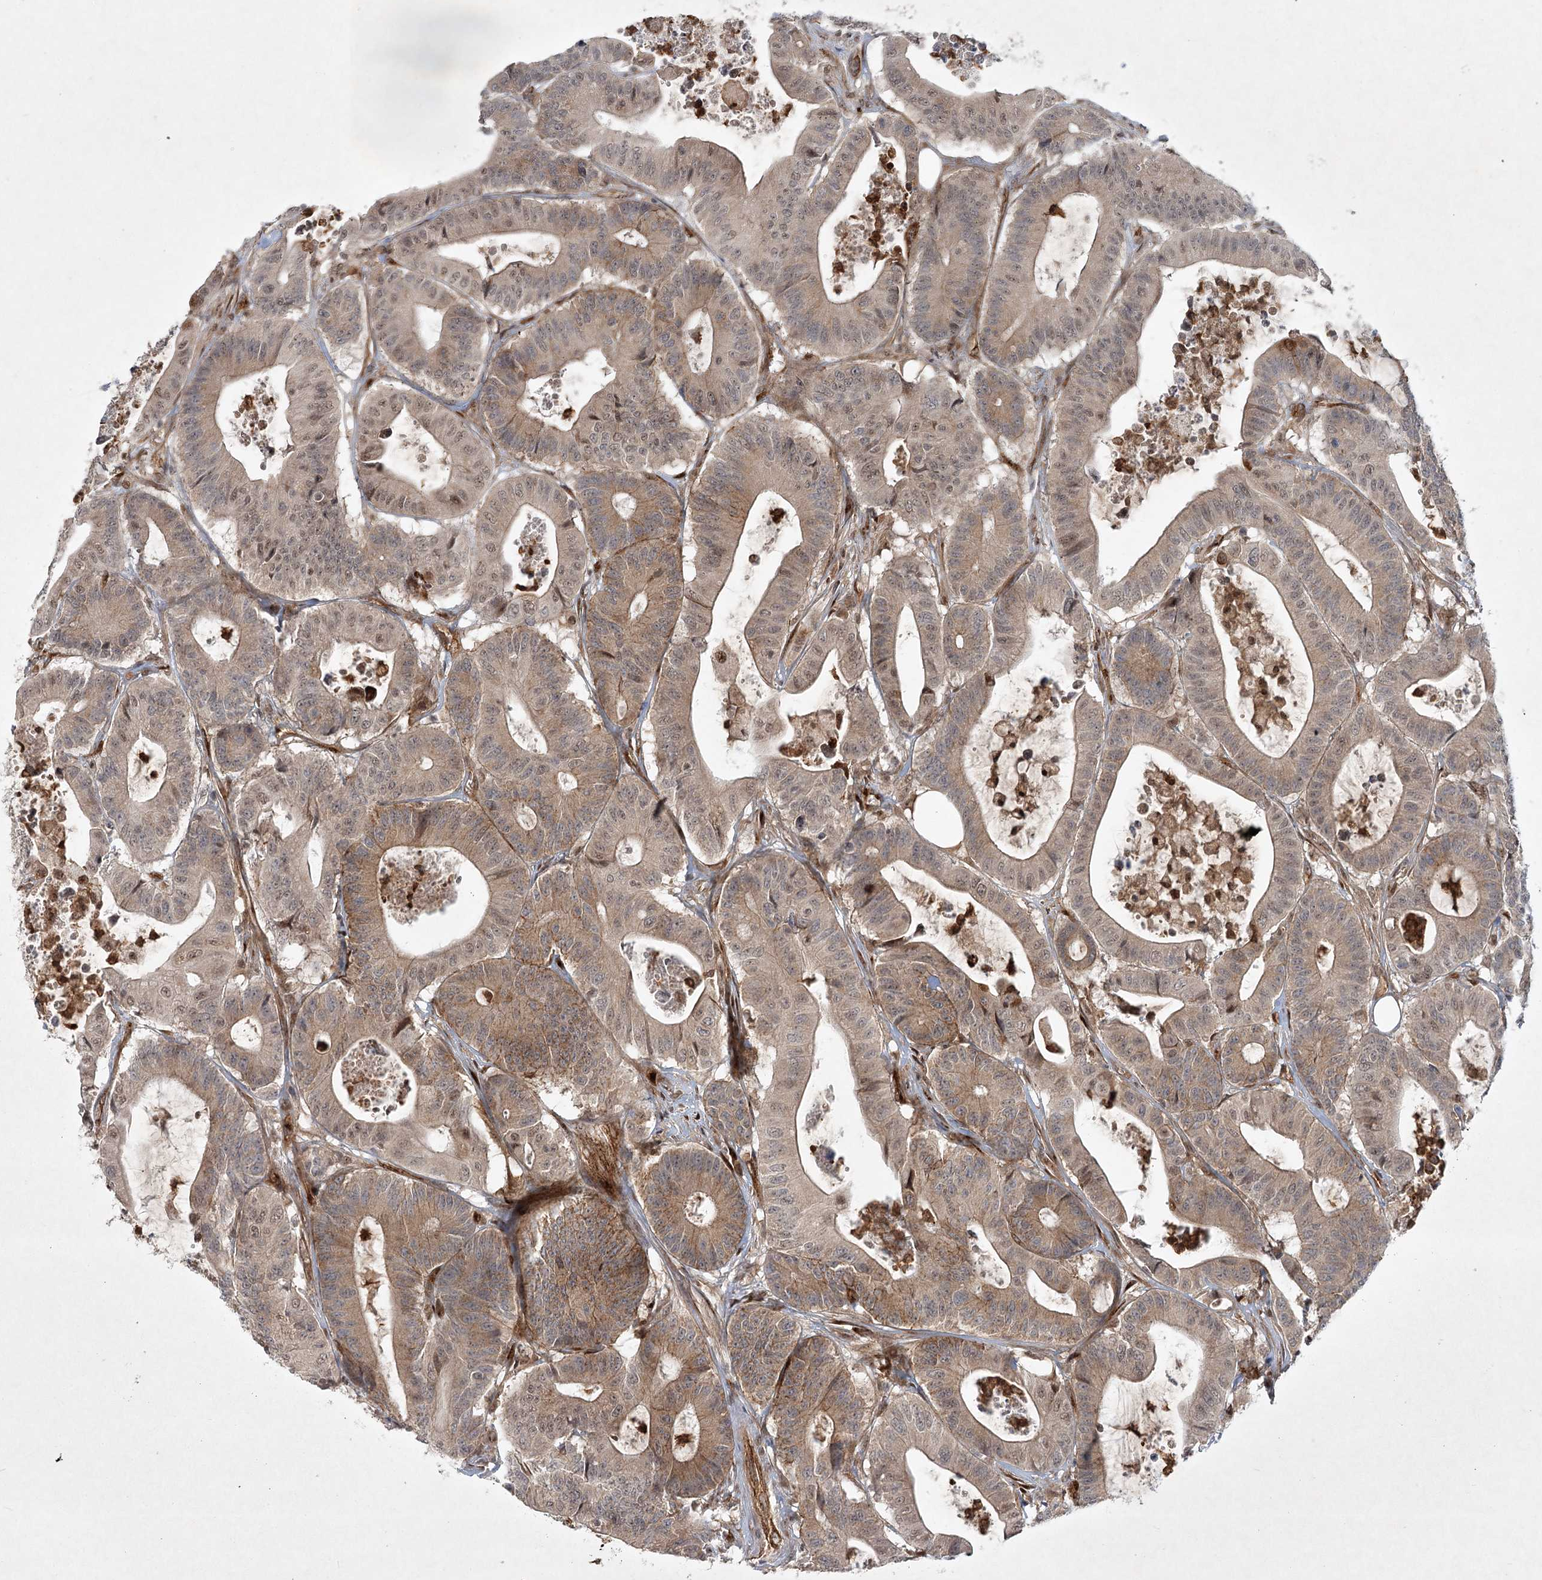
{"staining": {"intensity": "moderate", "quantity": "25%-75%", "location": "cytoplasmic/membranous,nuclear"}, "tissue": "colorectal cancer", "cell_type": "Tumor cells", "image_type": "cancer", "snomed": [{"axis": "morphology", "description": "Adenocarcinoma, NOS"}, {"axis": "topography", "description": "Colon"}], "caption": "A brown stain labels moderate cytoplasmic/membranous and nuclear positivity of a protein in human colorectal cancer (adenocarcinoma) tumor cells. The staining was performed using DAB (3,3'-diaminobenzidine) to visualize the protein expression in brown, while the nuclei were stained in blue with hematoxylin (Magnification: 20x).", "gene": "ARHGAP31", "patient": {"sex": "female", "age": 84}}